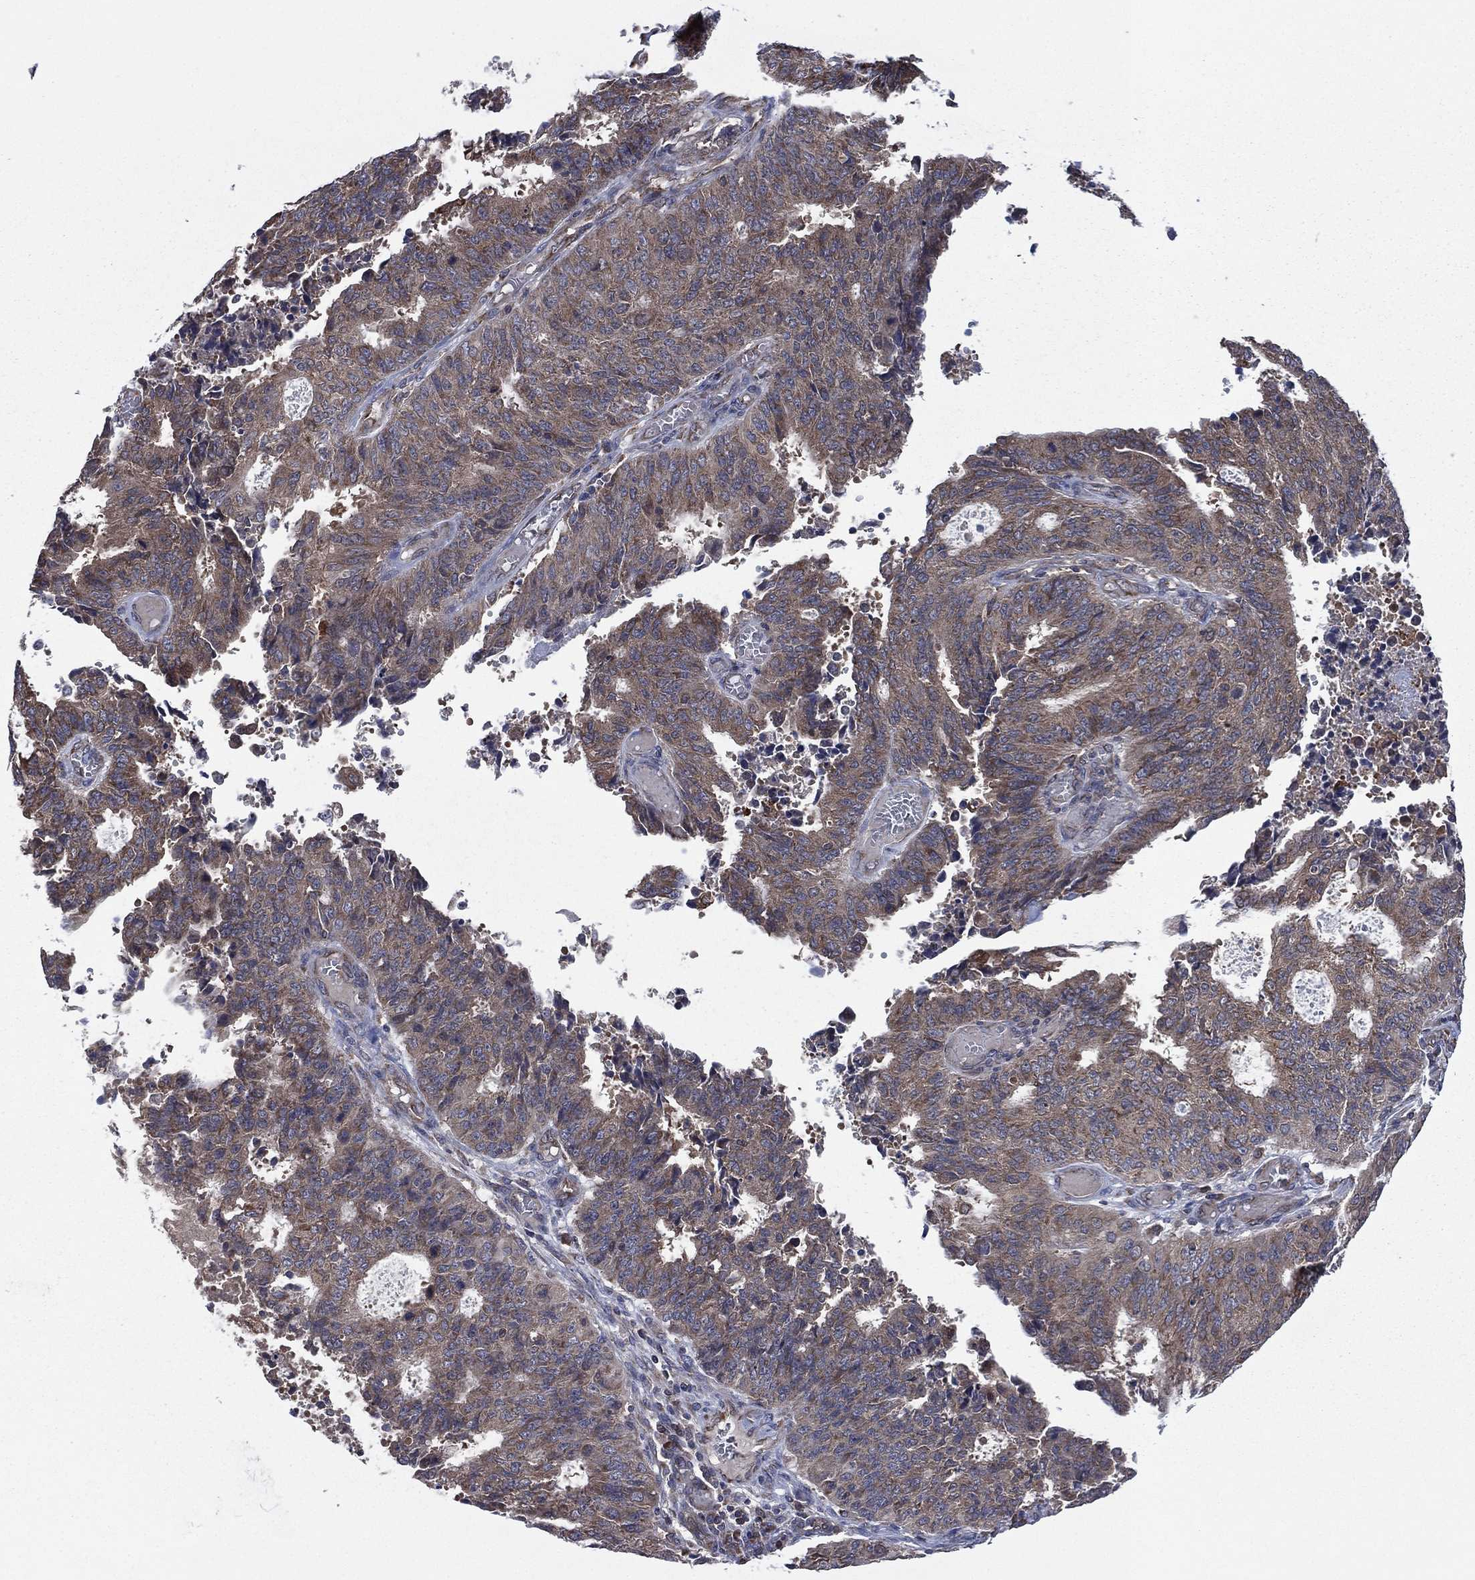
{"staining": {"intensity": "moderate", "quantity": "25%-75%", "location": "cytoplasmic/membranous"}, "tissue": "endometrial cancer", "cell_type": "Tumor cells", "image_type": "cancer", "snomed": [{"axis": "morphology", "description": "Adenocarcinoma, NOS"}, {"axis": "topography", "description": "Endometrium"}], "caption": "Immunohistochemical staining of endometrial adenocarcinoma exhibits medium levels of moderate cytoplasmic/membranous protein staining in about 25%-75% of tumor cells.", "gene": "C2orf76", "patient": {"sex": "female", "age": 82}}